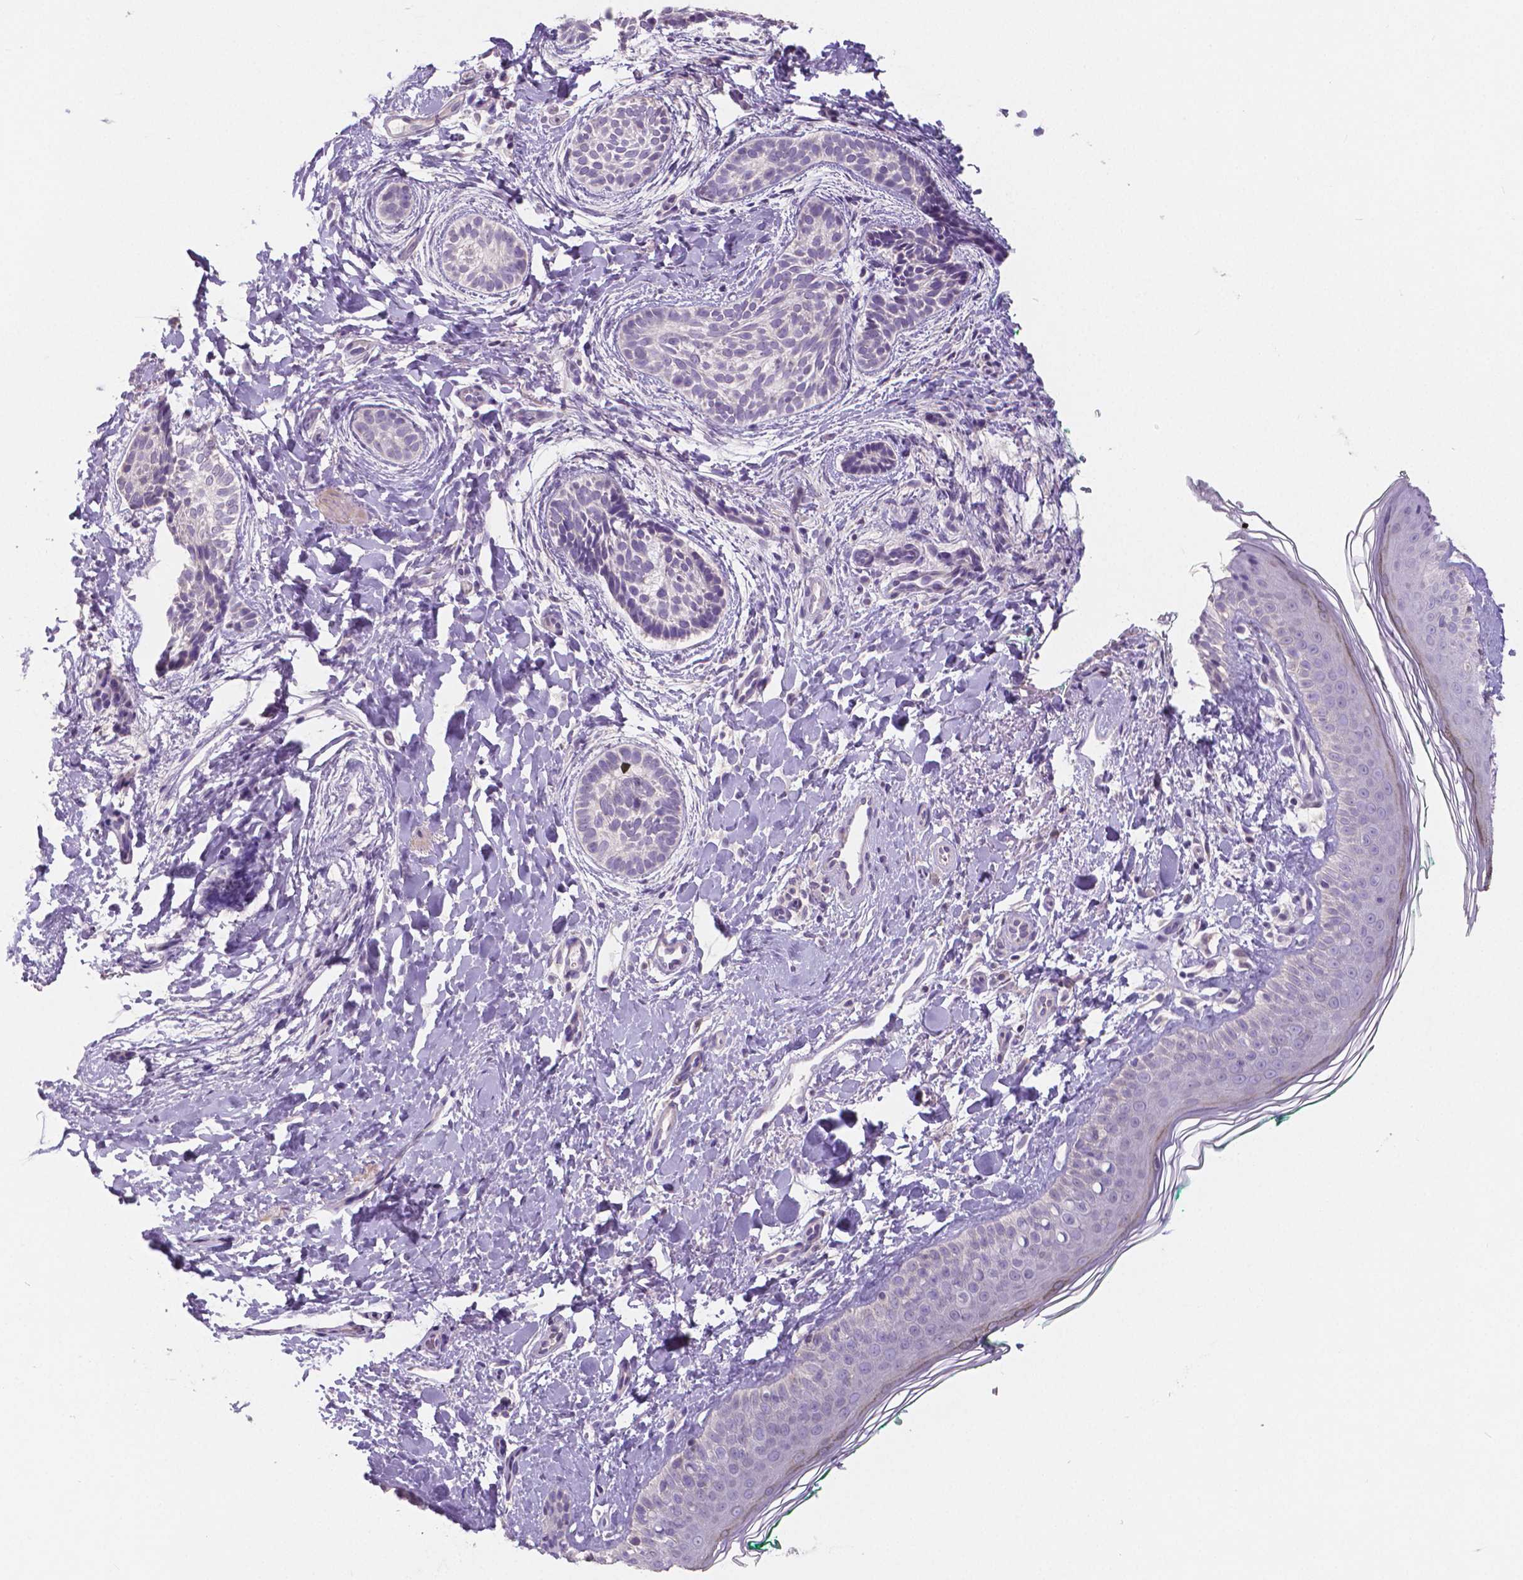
{"staining": {"intensity": "negative", "quantity": "none", "location": "none"}, "tissue": "skin cancer", "cell_type": "Tumor cells", "image_type": "cancer", "snomed": [{"axis": "morphology", "description": "Basal cell carcinoma"}, {"axis": "topography", "description": "Skin"}], "caption": "There is no significant positivity in tumor cells of skin basal cell carcinoma.", "gene": "CRMP1", "patient": {"sex": "male", "age": 63}}